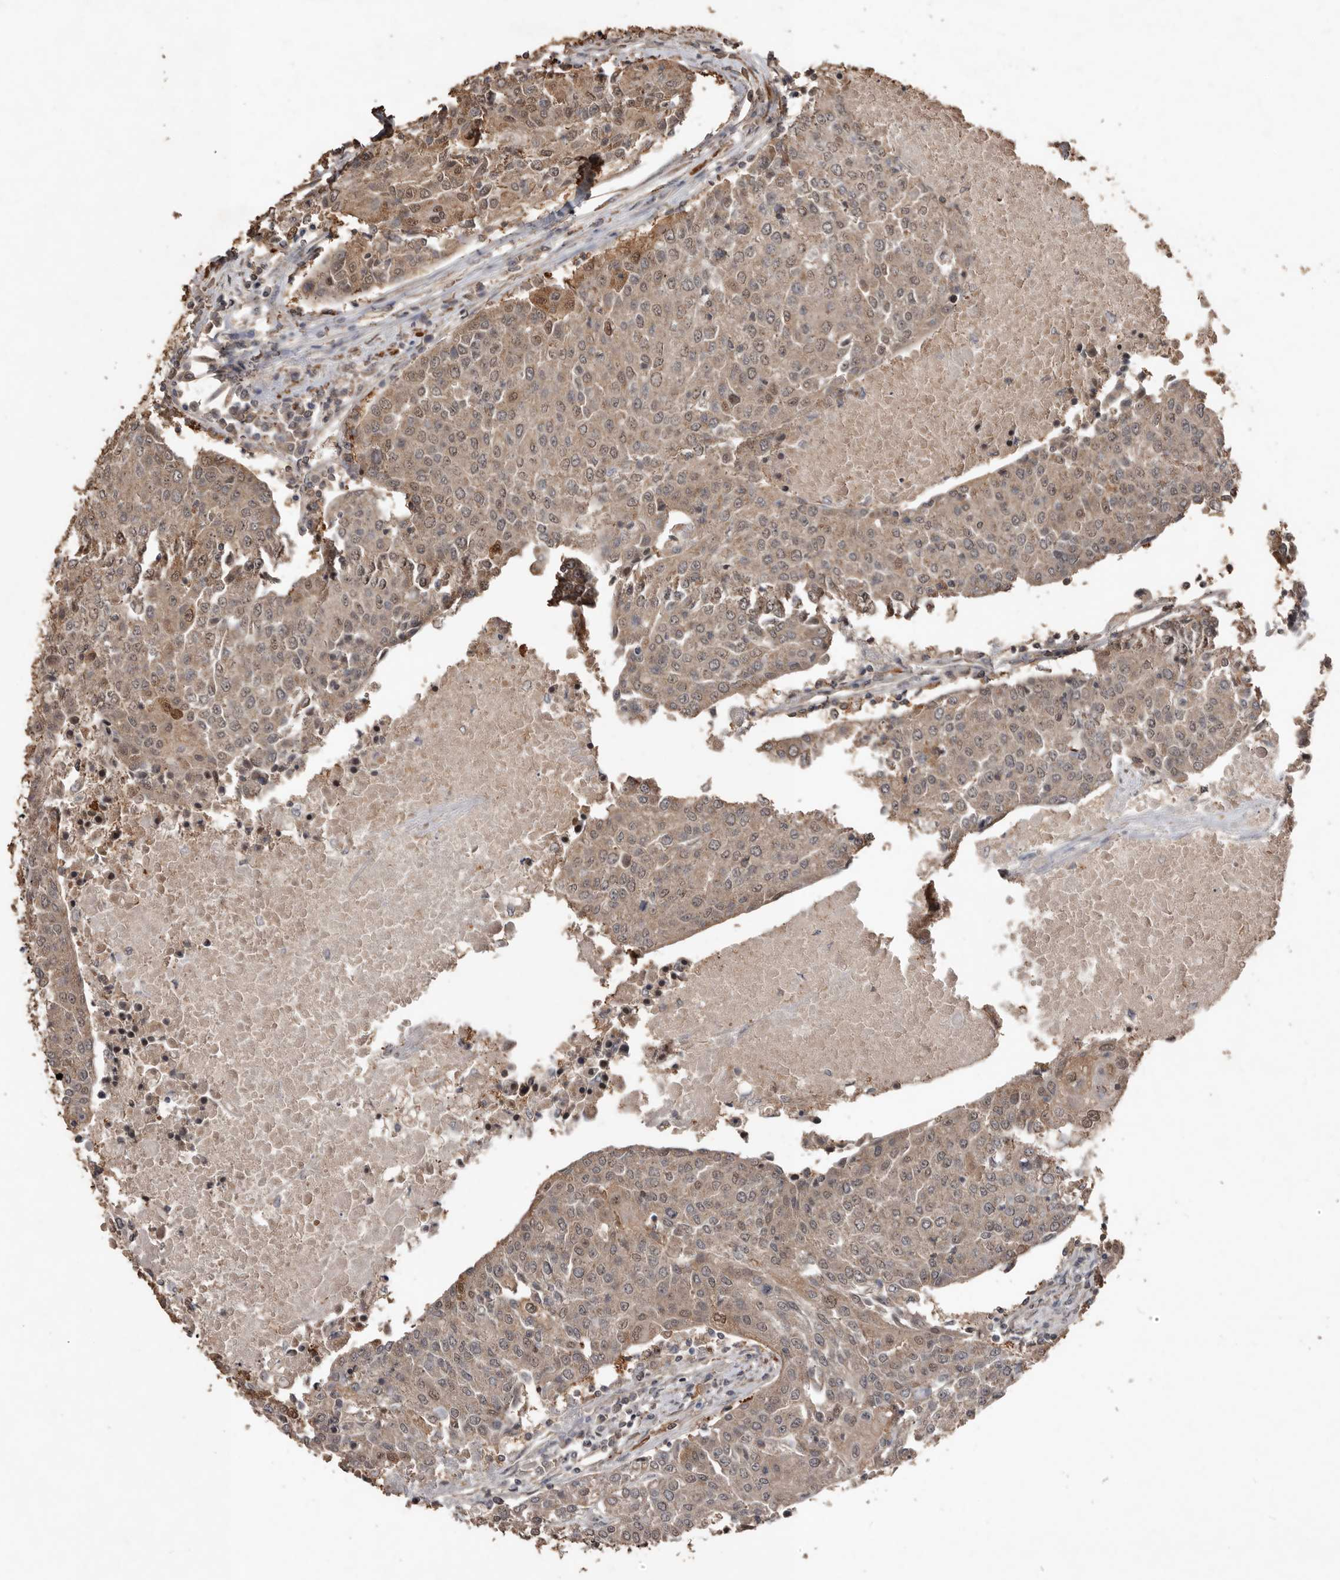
{"staining": {"intensity": "moderate", "quantity": ">75%", "location": "cytoplasmic/membranous,nuclear"}, "tissue": "urothelial cancer", "cell_type": "Tumor cells", "image_type": "cancer", "snomed": [{"axis": "morphology", "description": "Urothelial carcinoma, High grade"}, {"axis": "topography", "description": "Urinary bladder"}], "caption": "This is a histology image of IHC staining of urothelial cancer, which shows moderate positivity in the cytoplasmic/membranous and nuclear of tumor cells.", "gene": "BAMBI", "patient": {"sex": "female", "age": 85}}